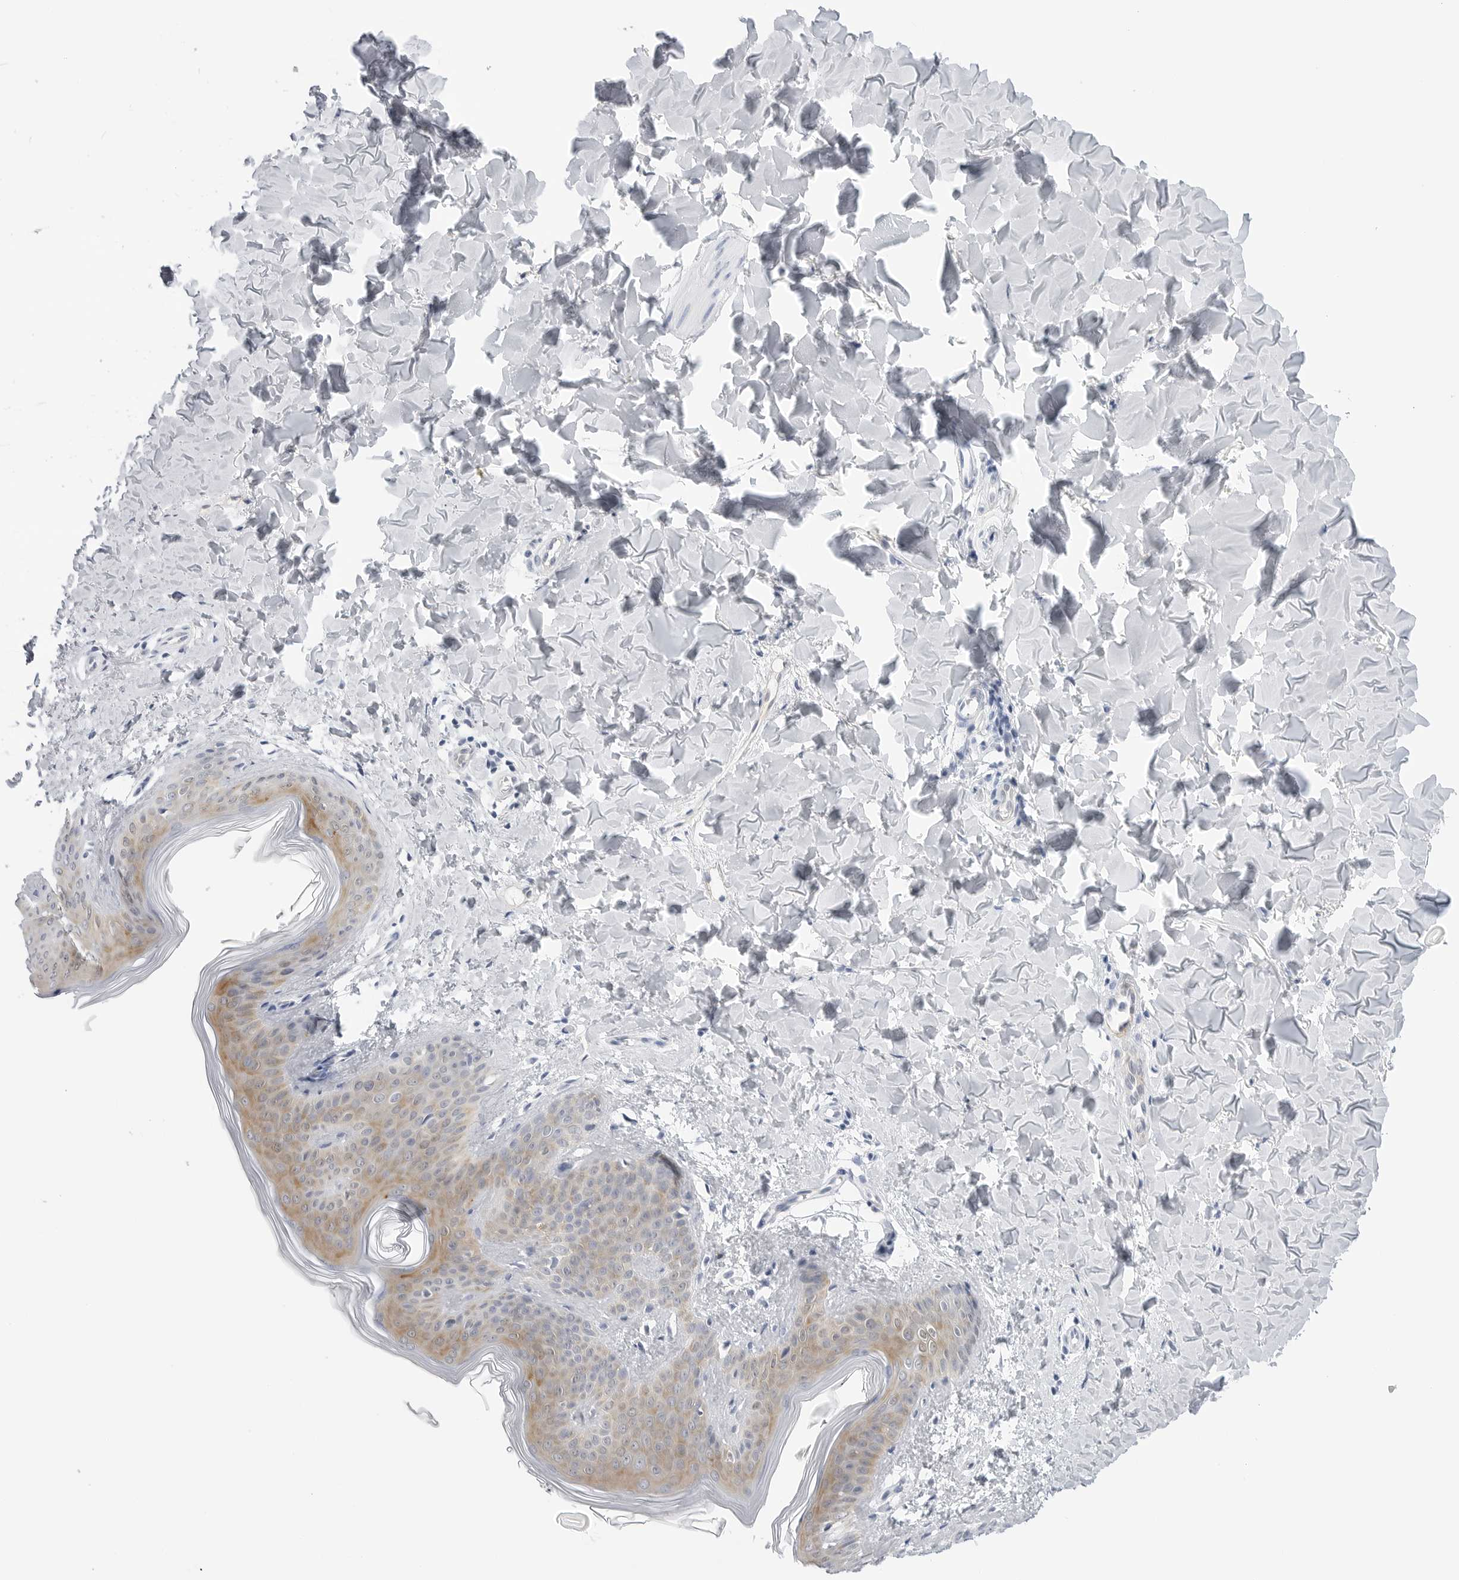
{"staining": {"intensity": "negative", "quantity": "none", "location": "none"}, "tissue": "skin", "cell_type": "Fibroblasts", "image_type": "normal", "snomed": [{"axis": "morphology", "description": "Normal tissue, NOS"}, {"axis": "topography", "description": "Skin"}], "caption": "Immunohistochemistry (IHC) micrograph of unremarkable skin: skin stained with DAB (3,3'-diaminobenzidine) displays no significant protein staining in fibroblasts.", "gene": "SLC19A1", "patient": {"sex": "female", "age": 17}}